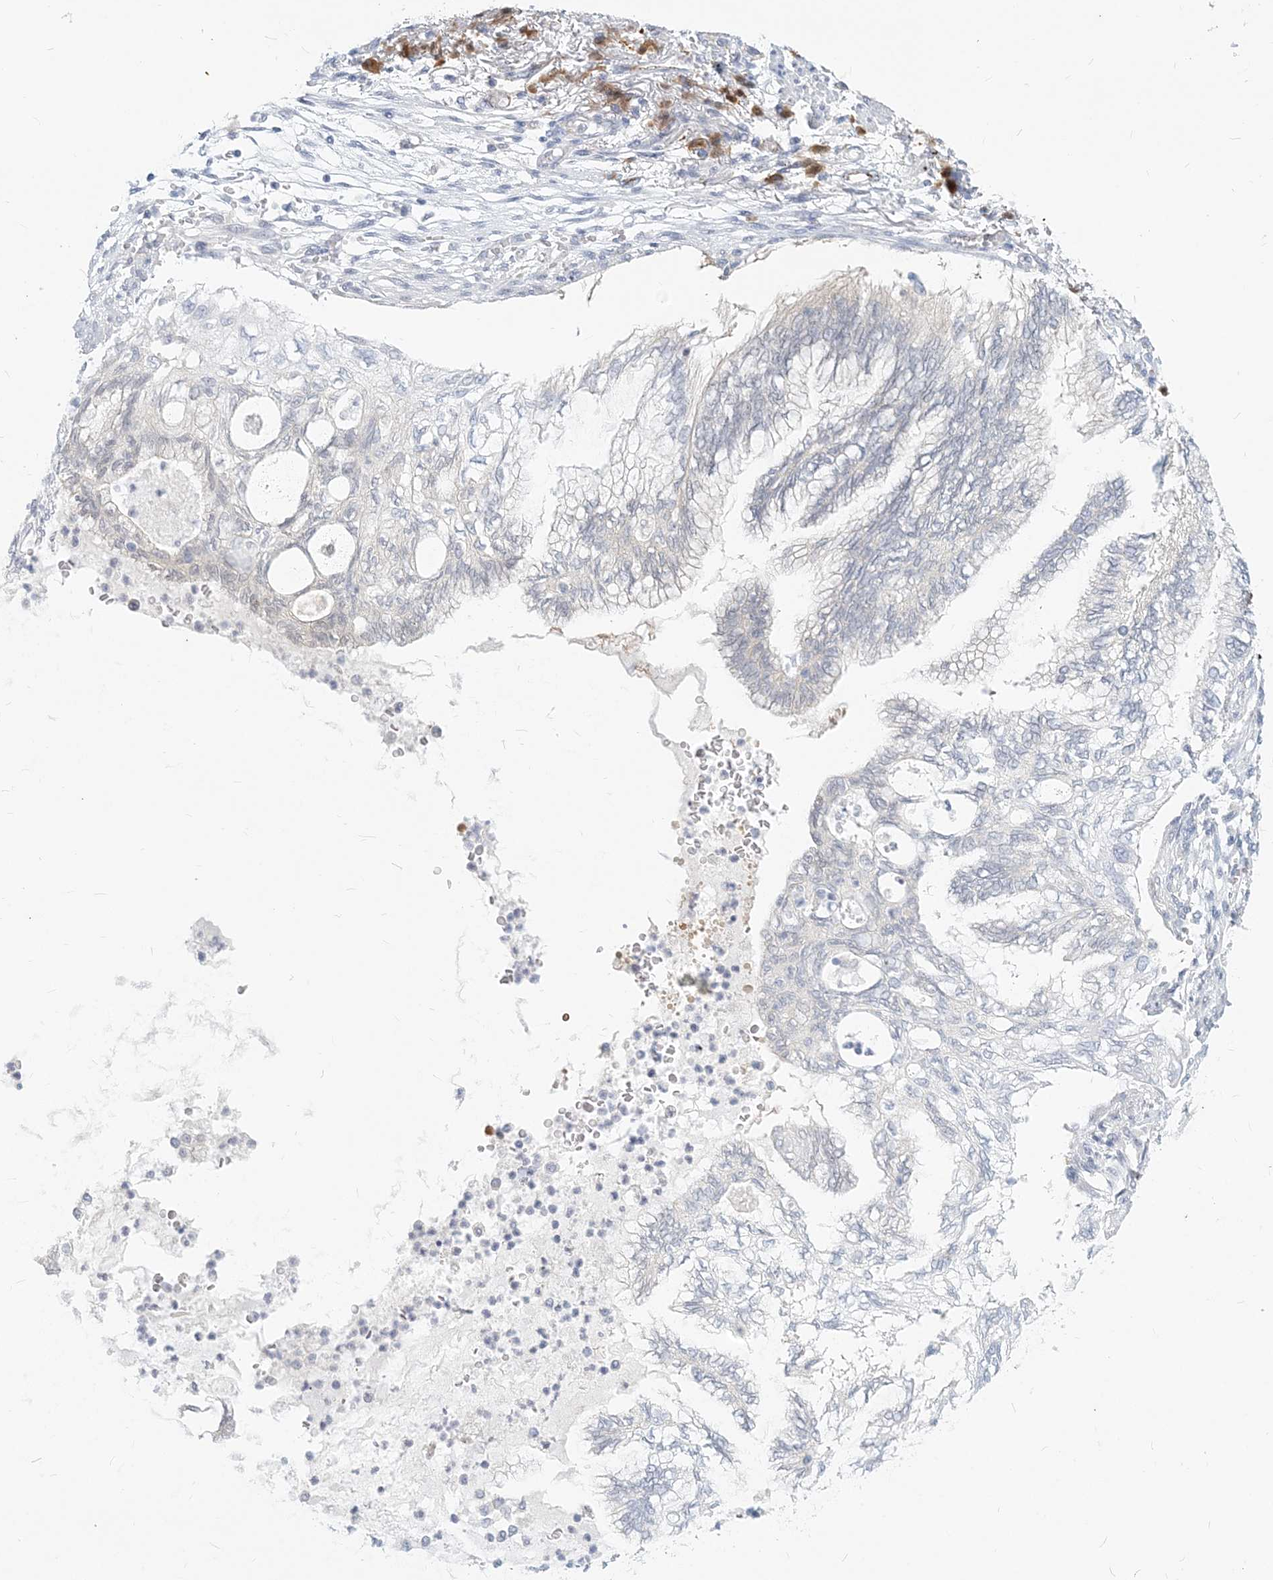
{"staining": {"intensity": "negative", "quantity": "none", "location": "none"}, "tissue": "lung cancer", "cell_type": "Tumor cells", "image_type": "cancer", "snomed": [{"axis": "morphology", "description": "Adenocarcinoma, NOS"}, {"axis": "topography", "description": "Lung"}], "caption": "Tumor cells are negative for protein expression in human lung adenocarcinoma.", "gene": "GMPPA", "patient": {"sex": "female", "age": 70}}